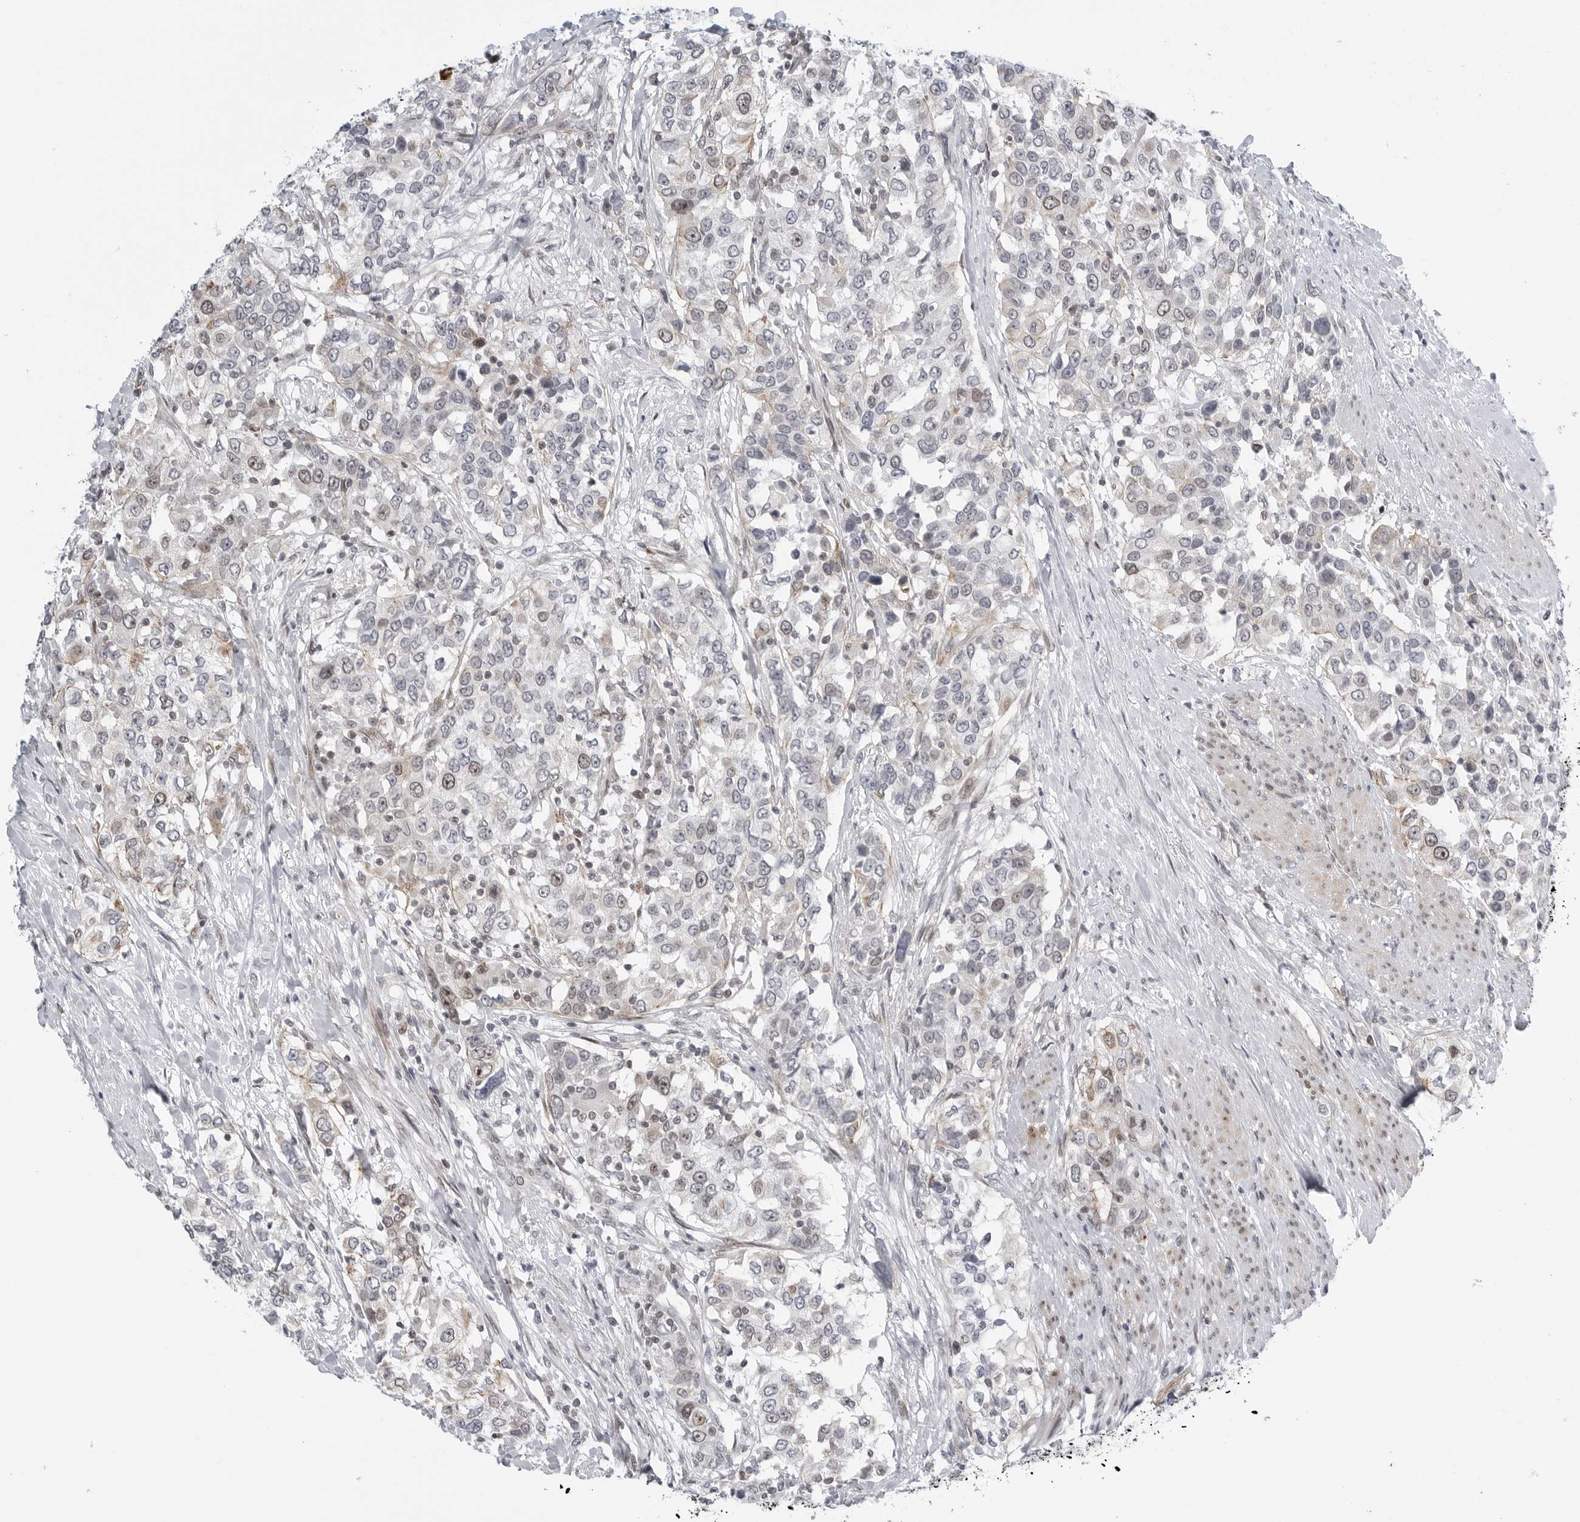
{"staining": {"intensity": "moderate", "quantity": "<25%", "location": "nuclear"}, "tissue": "urothelial cancer", "cell_type": "Tumor cells", "image_type": "cancer", "snomed": [{"axis": "morphology", "description": "Urothelial carcinoma, High grade"}, {"axis": "topography", "description": "Urinary bladder"}], "caption": "Protein staining by IHC reveals moderate nuclear staining in approximately <25% of tumor cells in high-grade urothelial carcinoma. The staining is performed using DAB brown chromogen to label protein expression. The nuclei are counter-stained blue using hematoxylin.", "gene": "FAM135B", "patient": {"sex": "female", "age": 80}}